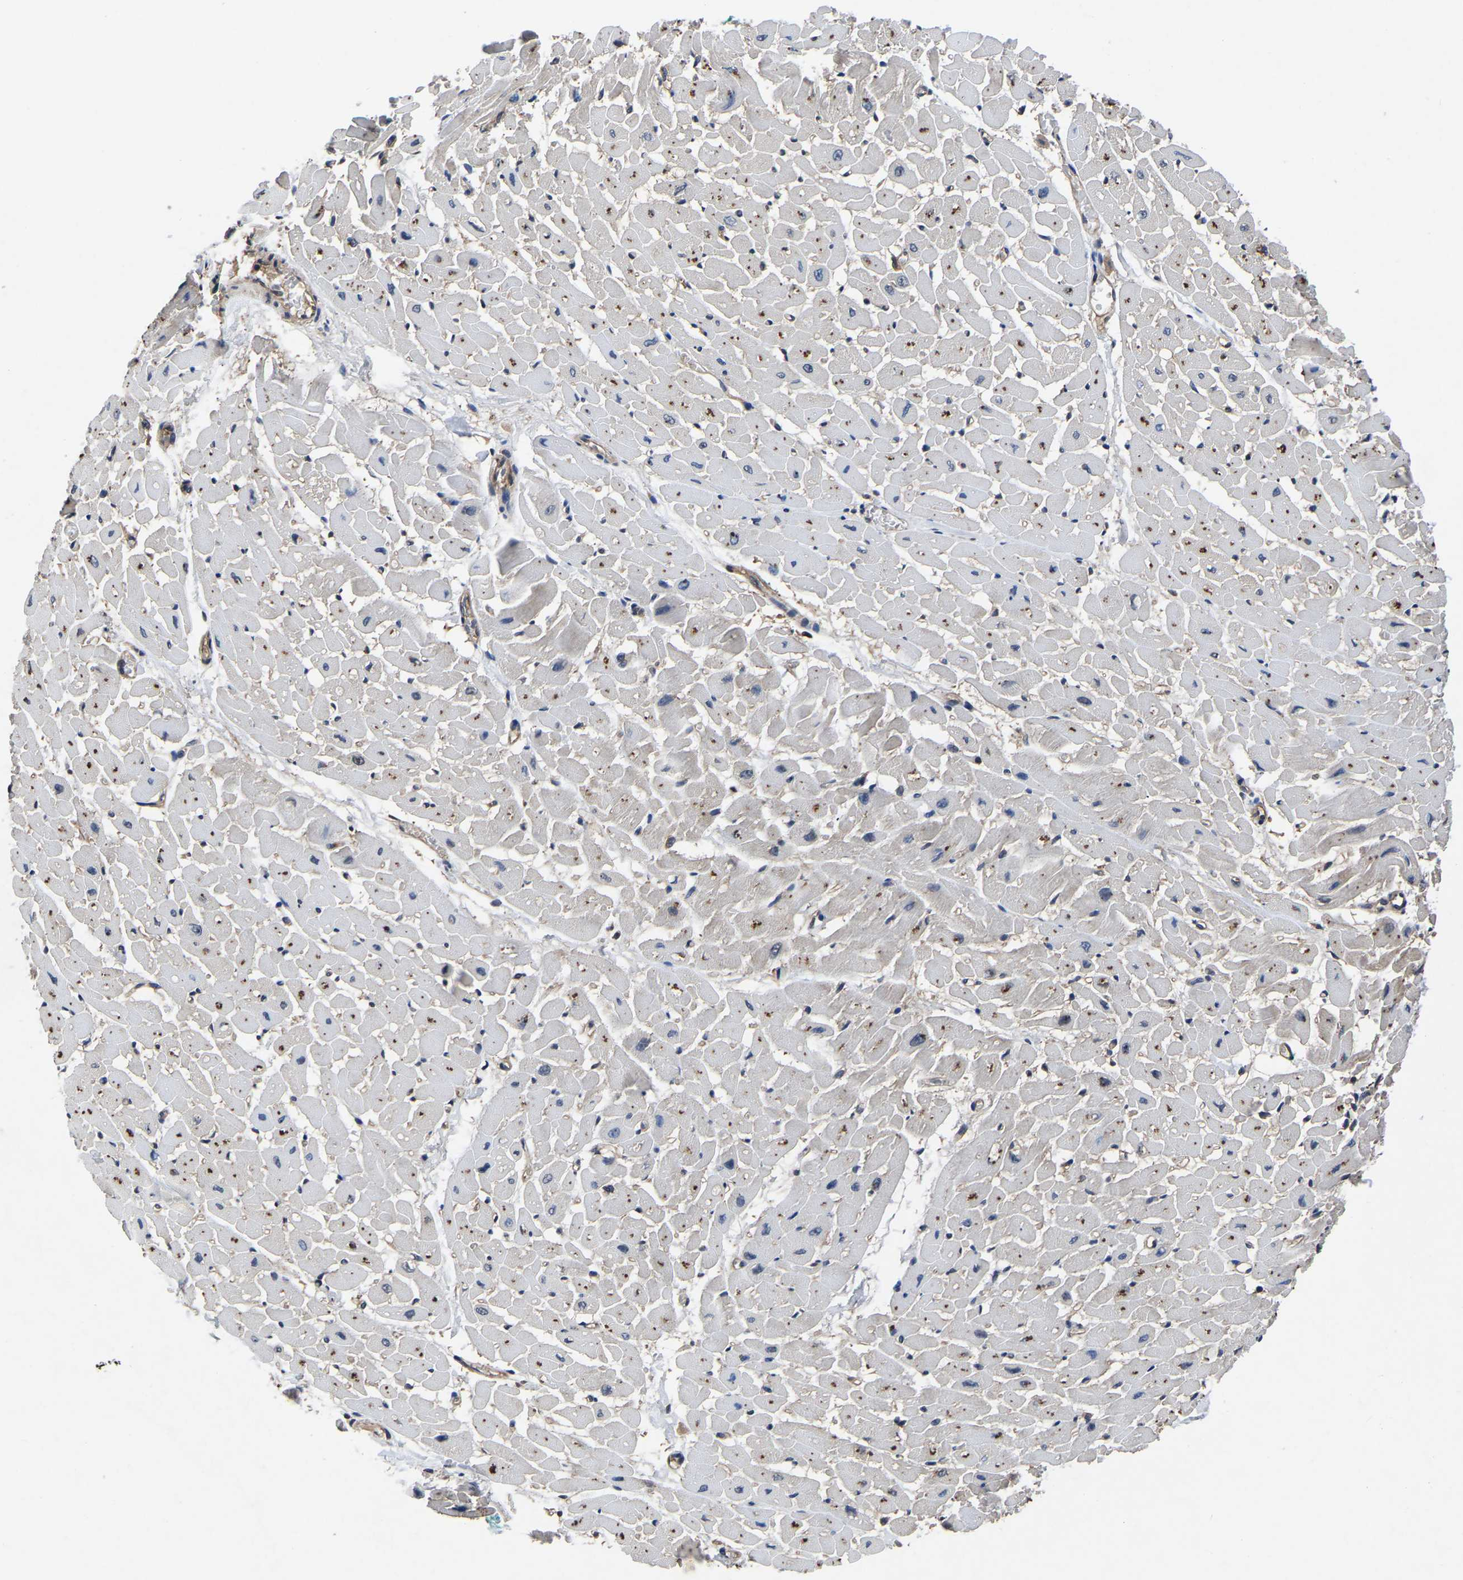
{"staining": {"intensity": "moderate", "quantity": "25%-75%", "location": "cytoplasmic/membranous"}, "tissue": "heart muscle", "cell_type": "Cardiomyocytes", "image_type": "normal", "snomed": [{"axis": "morphology", "description": "Normal tissue, NOS"}, {"axis": "topography", "description": "Heart"}], "caption": "Immunohistochemistry (IHC) (DAB (3,3'-diaminobenzidine)) staining of unremarkable heart muscle demonstrates moderate cytoplasmic/membranous protein expression in about 25%-75% of cardiomyocytes.", "gene": "FGD5", "patient": {"sex": "male", "age": 45}}